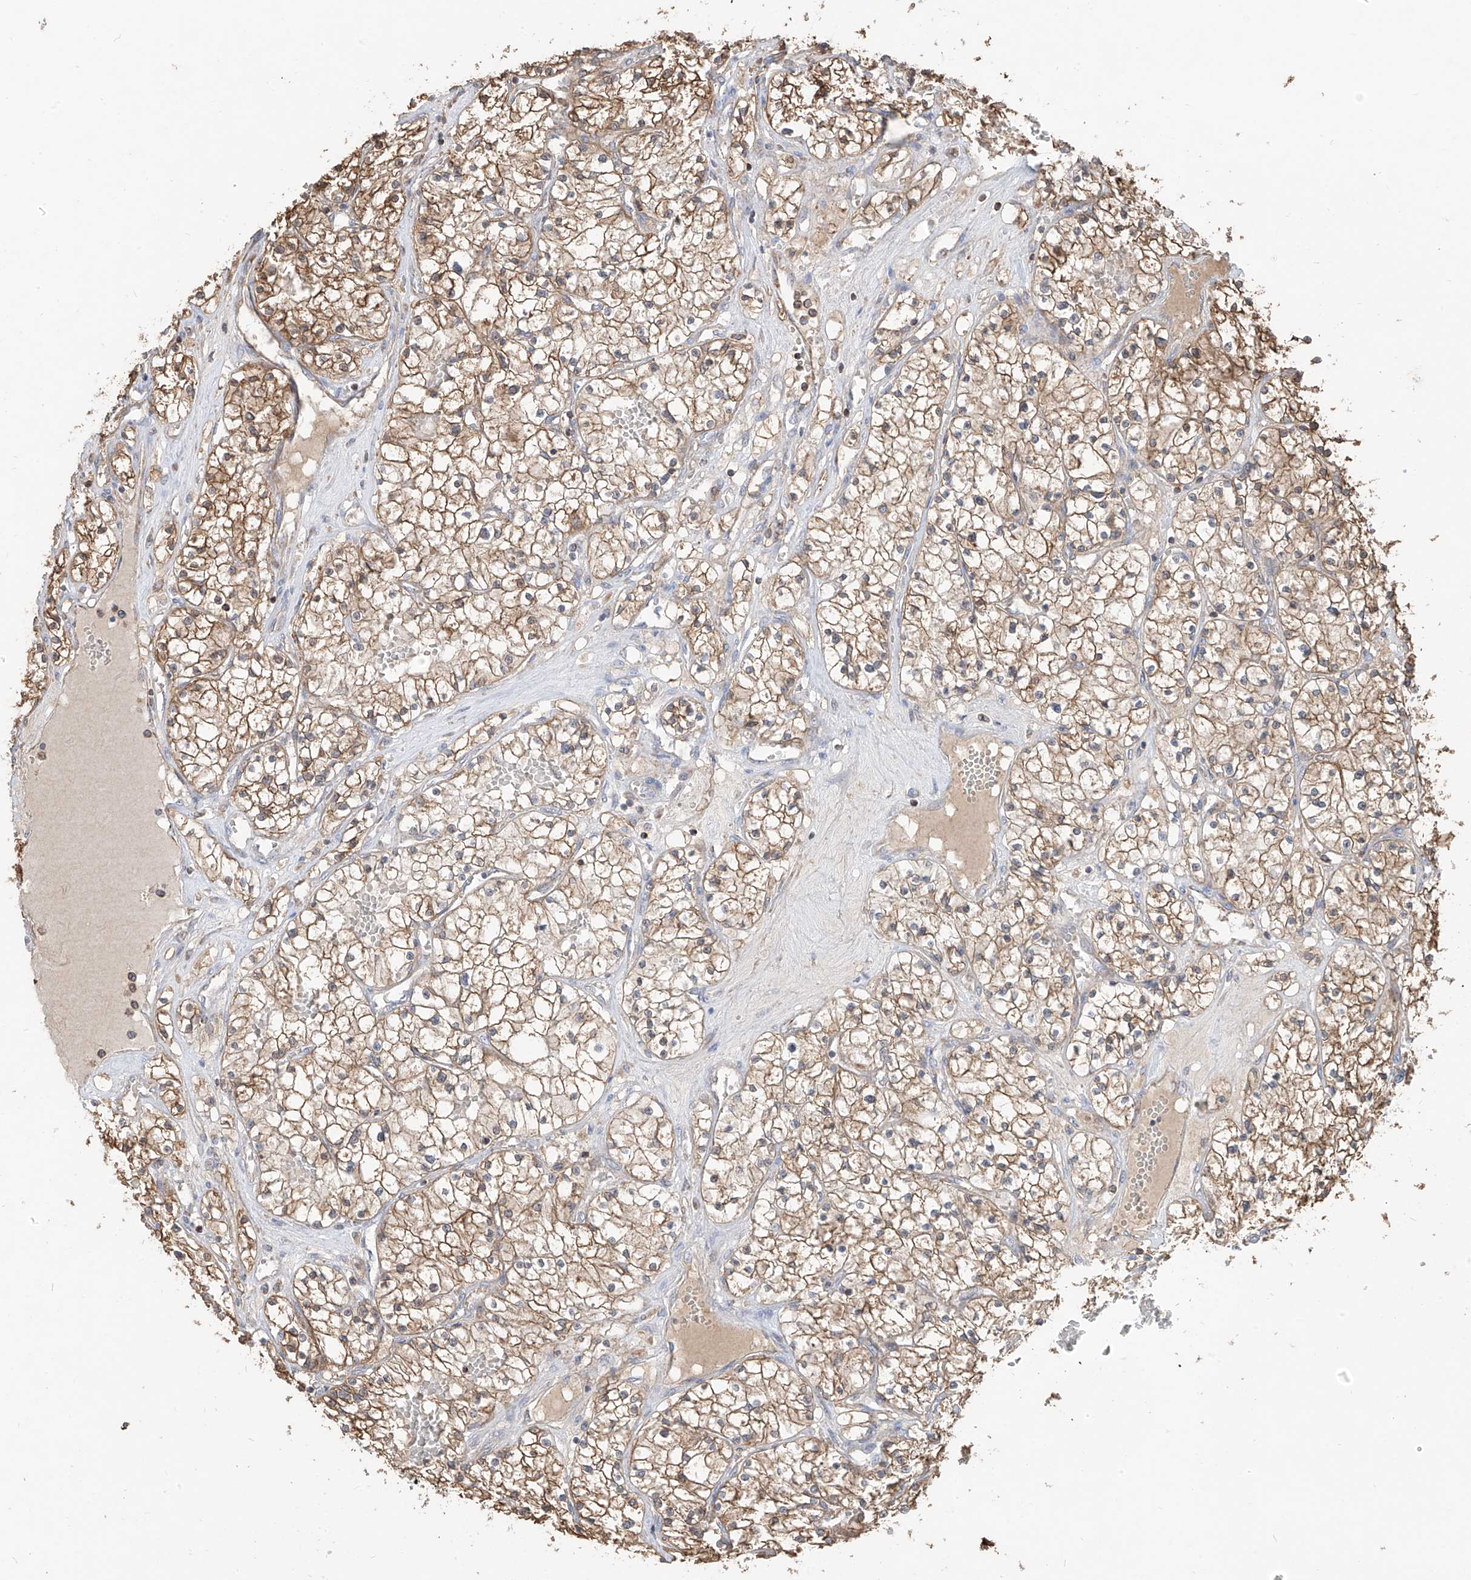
{"staining": {"intensity": "moderate", "quantity": ">75%", "location": "cytoplasmic/membranous"}, "tissue": "renal cancer", "cell_type": "Tumor cells", "image_type": "cancer", "snomed": [{"axis": "morphology", "description": "Normal tissue, NOS"}, {"axis": "morphology", "description": "Adenocarcinoma, NOS"}, {"axis": "topography", "description": "Kidney"}], "caption": "Immunohistochemical staining of renal cancer (adenocarcinoma) shows medium levels of moderate cytoplasmic/membranous positivity in approximately >75% of tumor cells.", "gene": "ETHE1", "patient": {"sex": "male", "age": 68}}